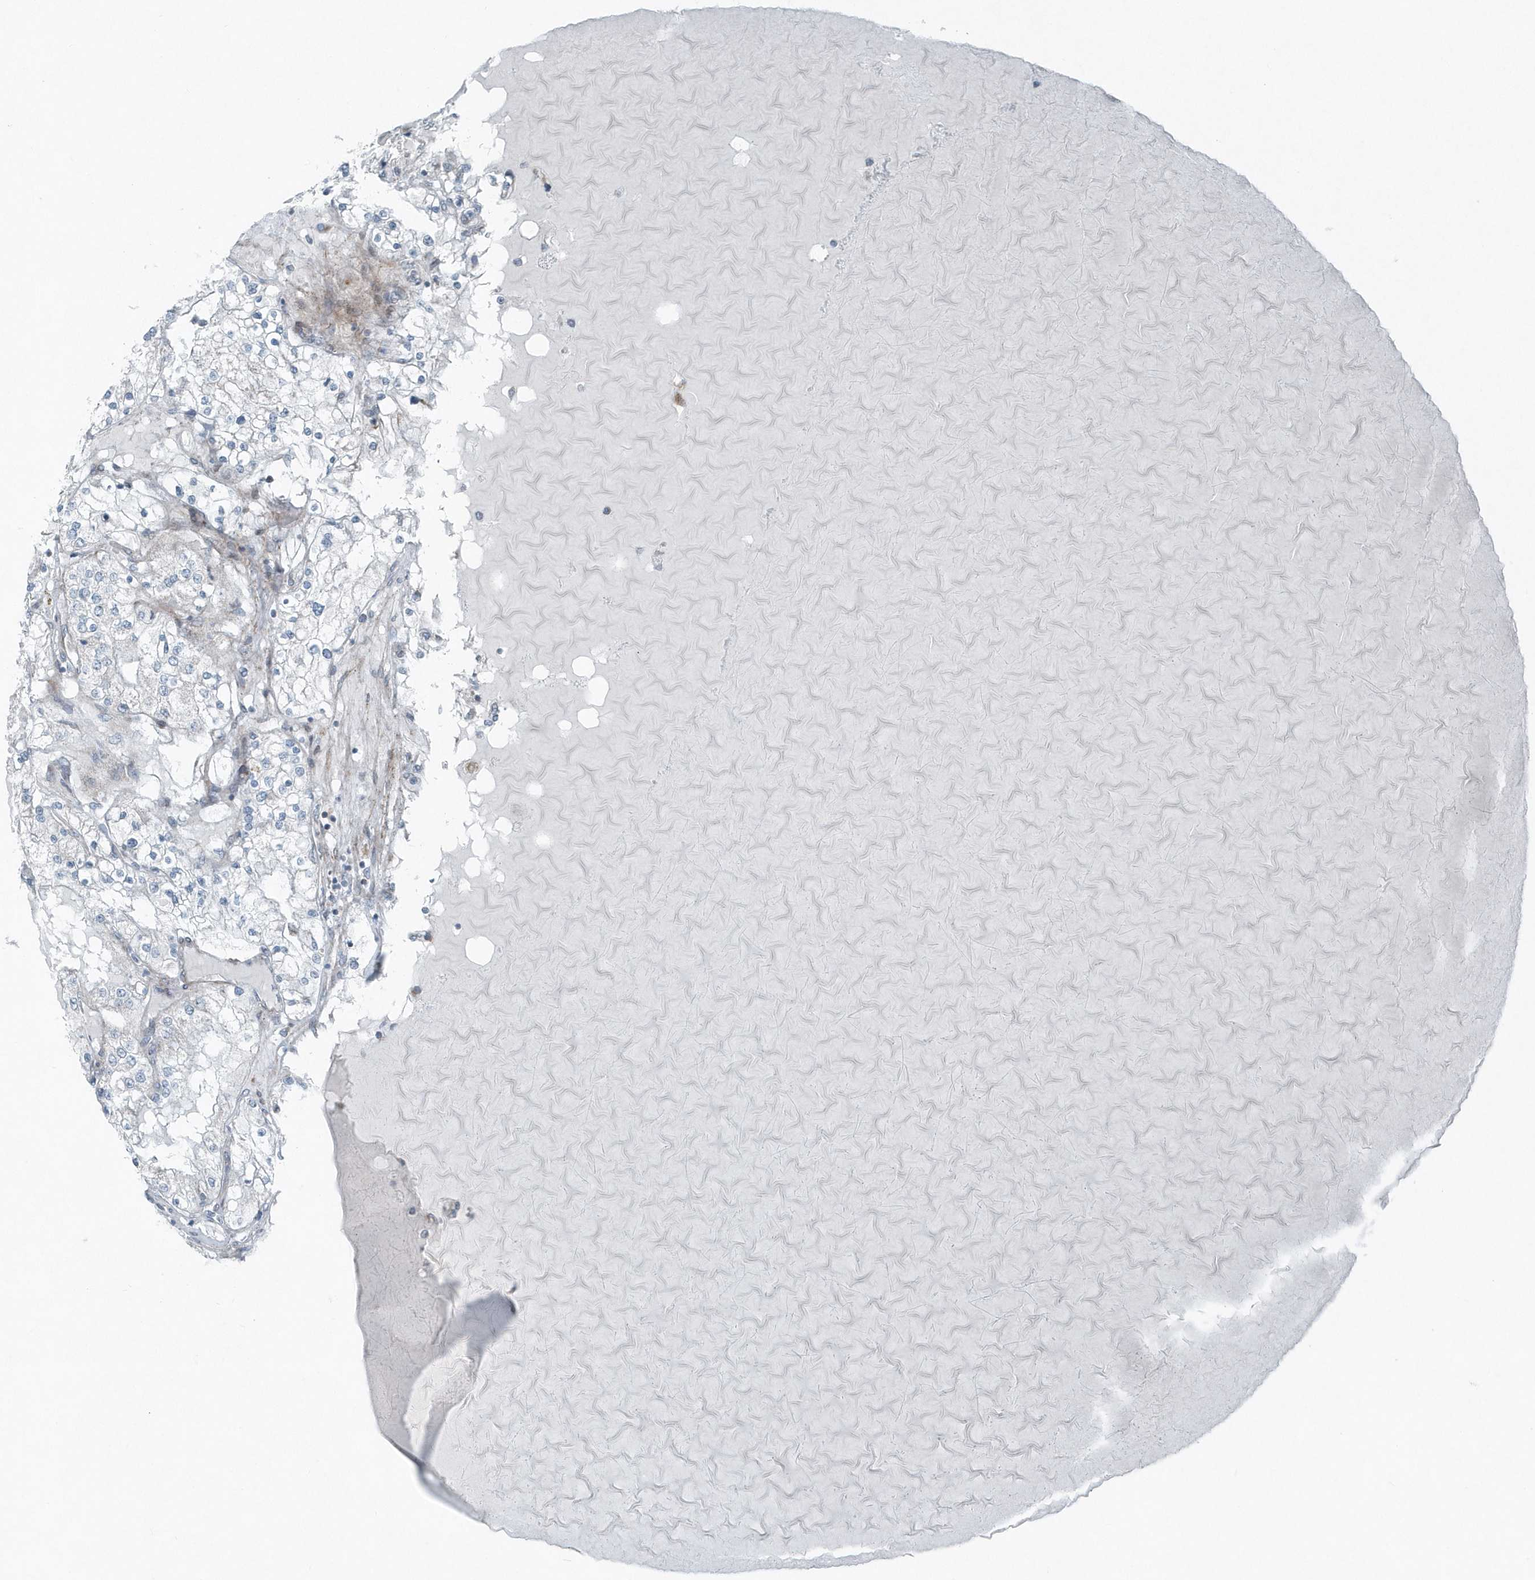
{"staining": {"intensity": "negative", "quantity": "none", "location": "none"}, "tissue": "renal cancer", "cell_type": "Tumor cells", "image_type": "cancer", "snomed": [{"axis": "morphology", "description": "Adenocarcinoma, NOS"}, {"axis": "topography", "description": "Kidney"}], "caption": "This micrograph is of renal adenocarcinoma stained with immunohistochemistry (IHC) to label a protein in brown with the nuclei are counter-stained blue. There is no expression in tumor cells.", "gene": "GCC2", "patient": {"sex": "male", "age": 68}}